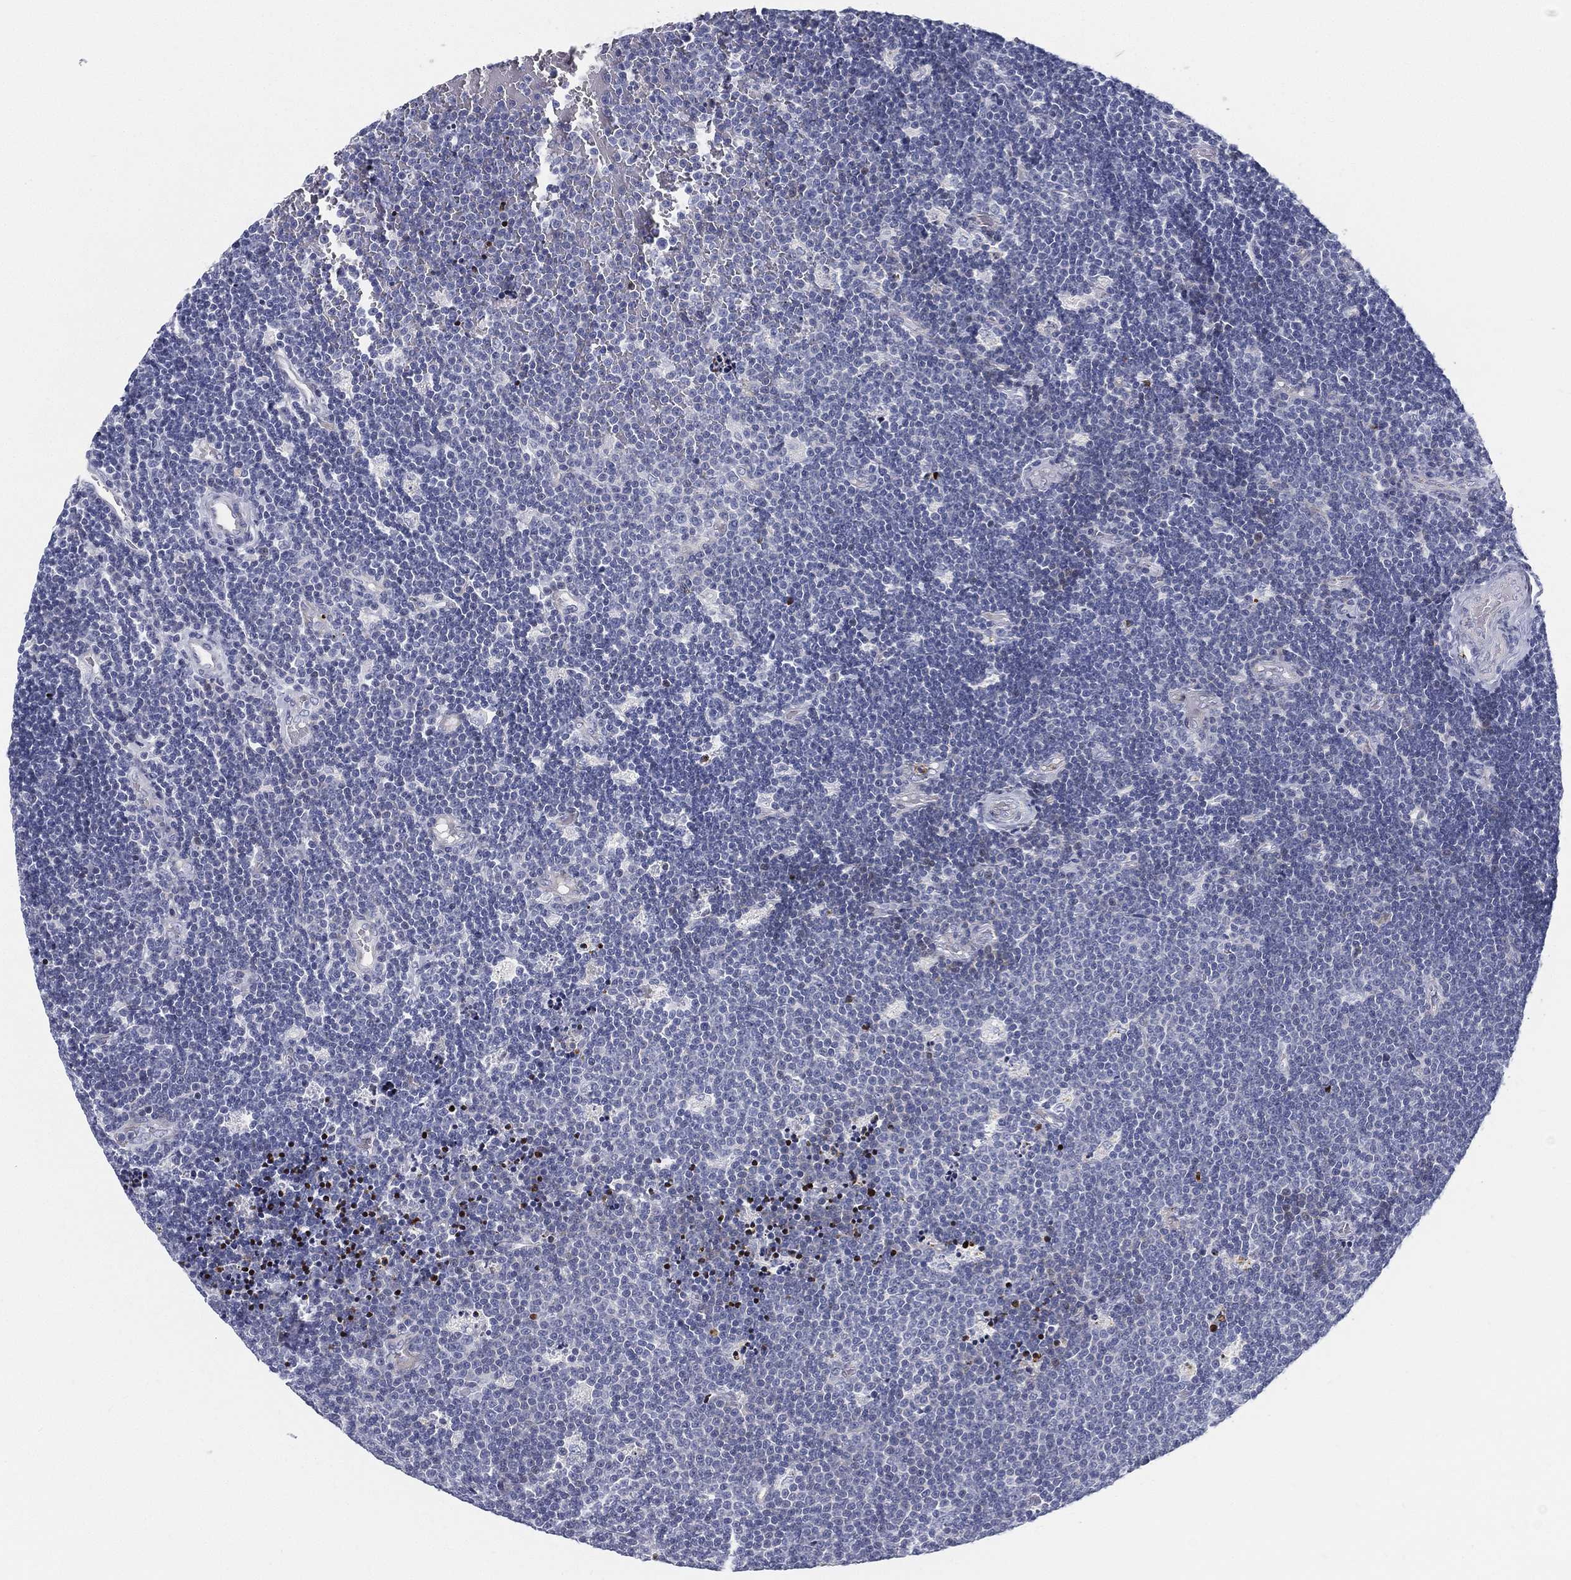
{"staining": {"intensity": "negative", "quantity": "none", "location": "none"}, "tissue": "lymphoma", "cell_type": "Tumor cells", "image_type": "cancer", "snomed": [{"axis": "morphology", "description": "Malignant lymphoma, non-Hodgkin's type, Low grade"}, {"axis": "topography", "description": "Brain"}], "caption": "DAB (3,3'-diaminobenzidine) immunohistochemical staining of human lymphoma demonstrates no significant positivity in tumor cells.", "gene": "SPPL2C", "patient": {"sex": "female", "age": 66}}